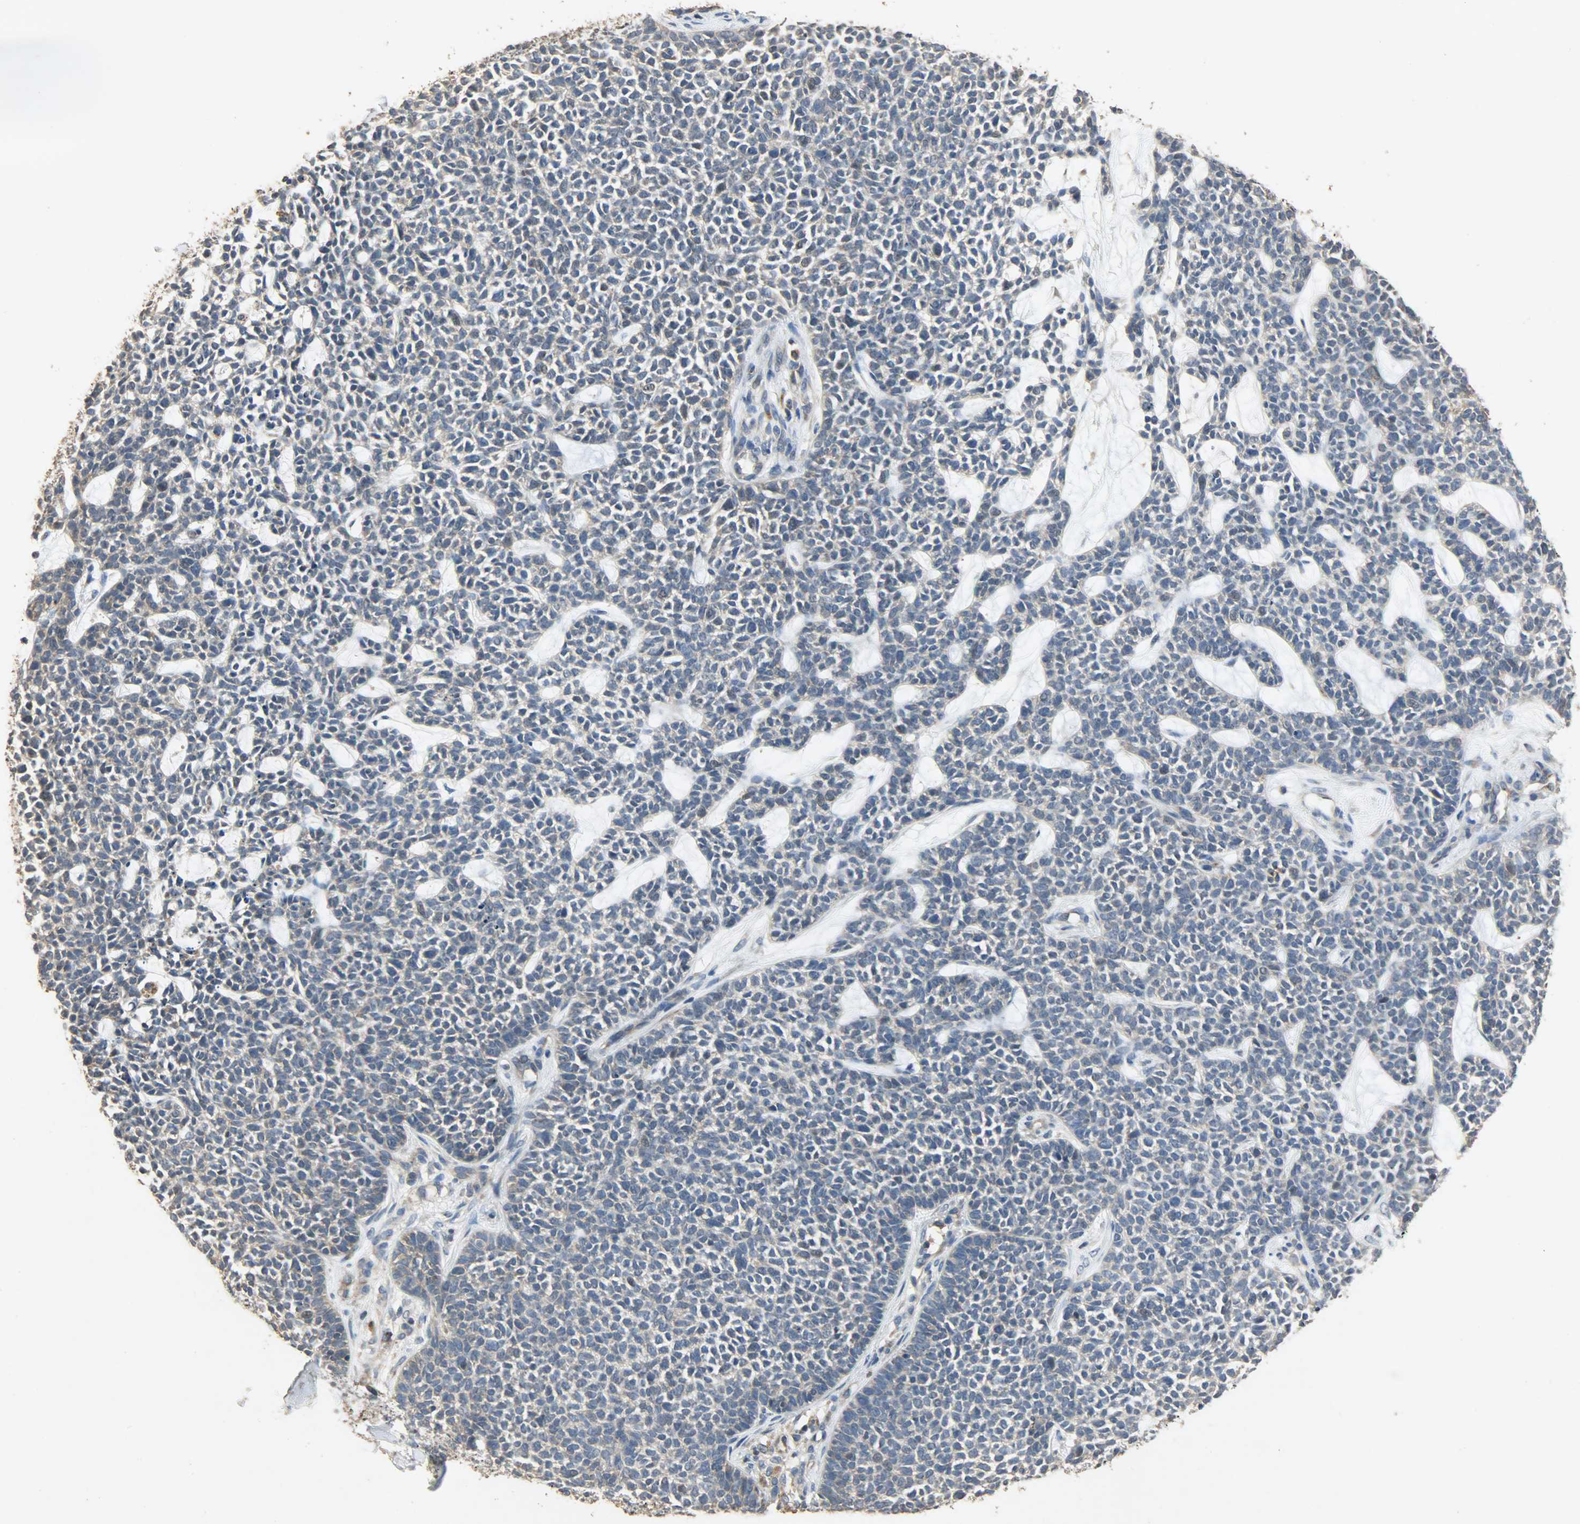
{"staining": {"intensity": "weak", "quantity": ">75%", "location": "cytoplasmic/membranous"}, "tissue": "skin cancer", "cell_type": "Tumor cells", "image_type": "cancer", "snomed": [{"axis": "morphology", "description": "Basal cell carcinoma"}, {"axis": "topography", "description": "Skin"}], "caption": "High-magnification brightfield microscopy of skin cancer stained with DAB (3,3'-diaminobenzidine) (brown) and counterstained with hematoxylin (blue). tumor cells exhibit weak cytoplasmic/membranous expression is present in about>75% of cells.", "gene": "CDKN2C", "patient": {"sex": "female", "age": 84}}